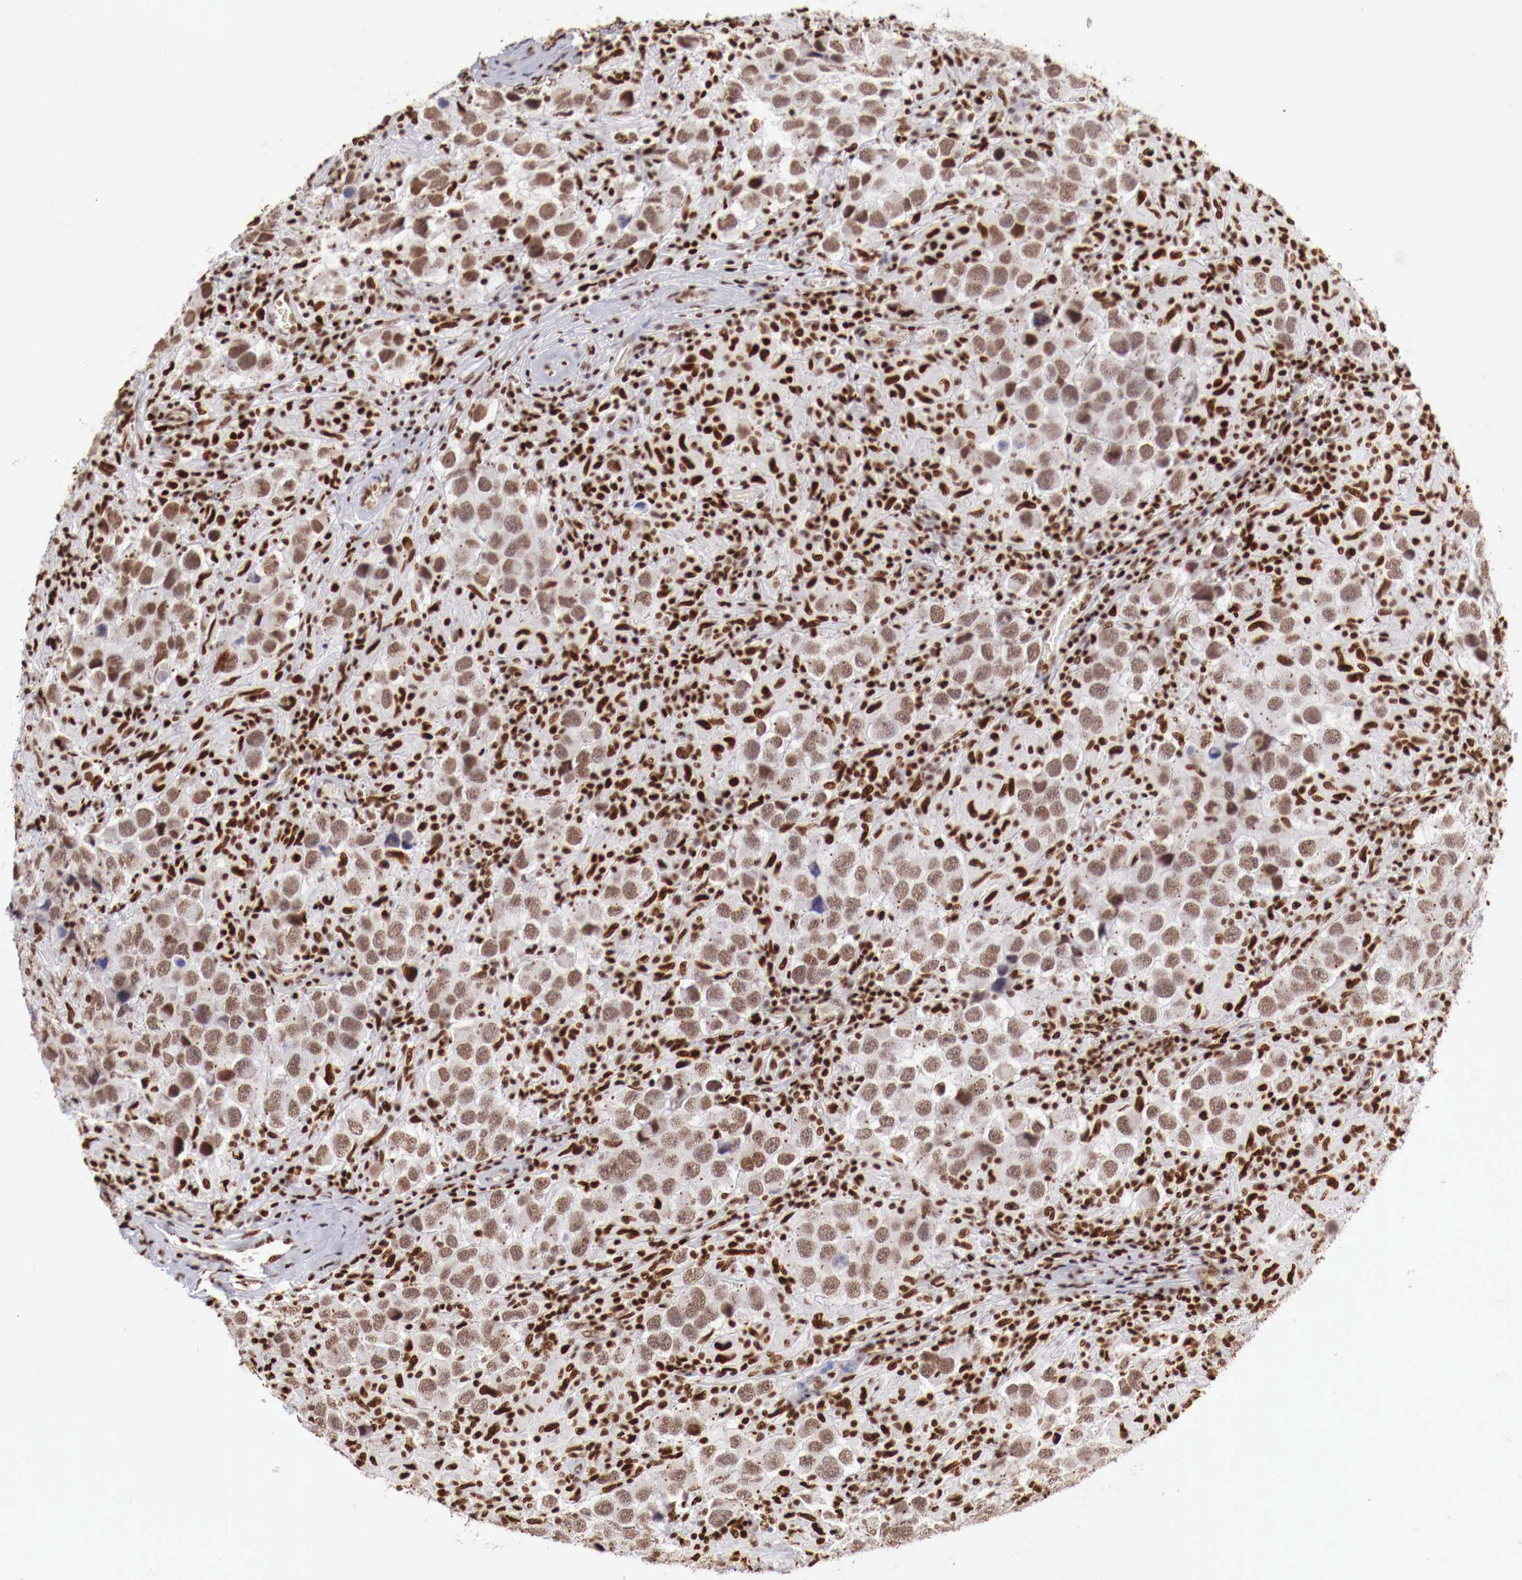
{"staining": {"intensity": "moderate", "quantity": ">75%", "location": "nuclear"}, "tissue": "testis cancer", "cell_type": "Tumor cells", "image_type": "cancer", "snomed": [{"axis": "morphology", "description": "Carcinoma, Embryonal, NOS"}, {"axis": "topography", "description": "Testis"}], "caption": "Immunohistochemical staining of human testis cancer (embryonal carcinoma) exhibits medium levels of moderate nuclear protein expression in about >75% of tumor cells. The staining was performed using DAB (3,3'-diaminobenzidine), with brown indicating positive protein expression. Nuclei are stained blue with hematoxylin.", "gene": "MAX", "patient": {"sex": "male", "age": 21}}